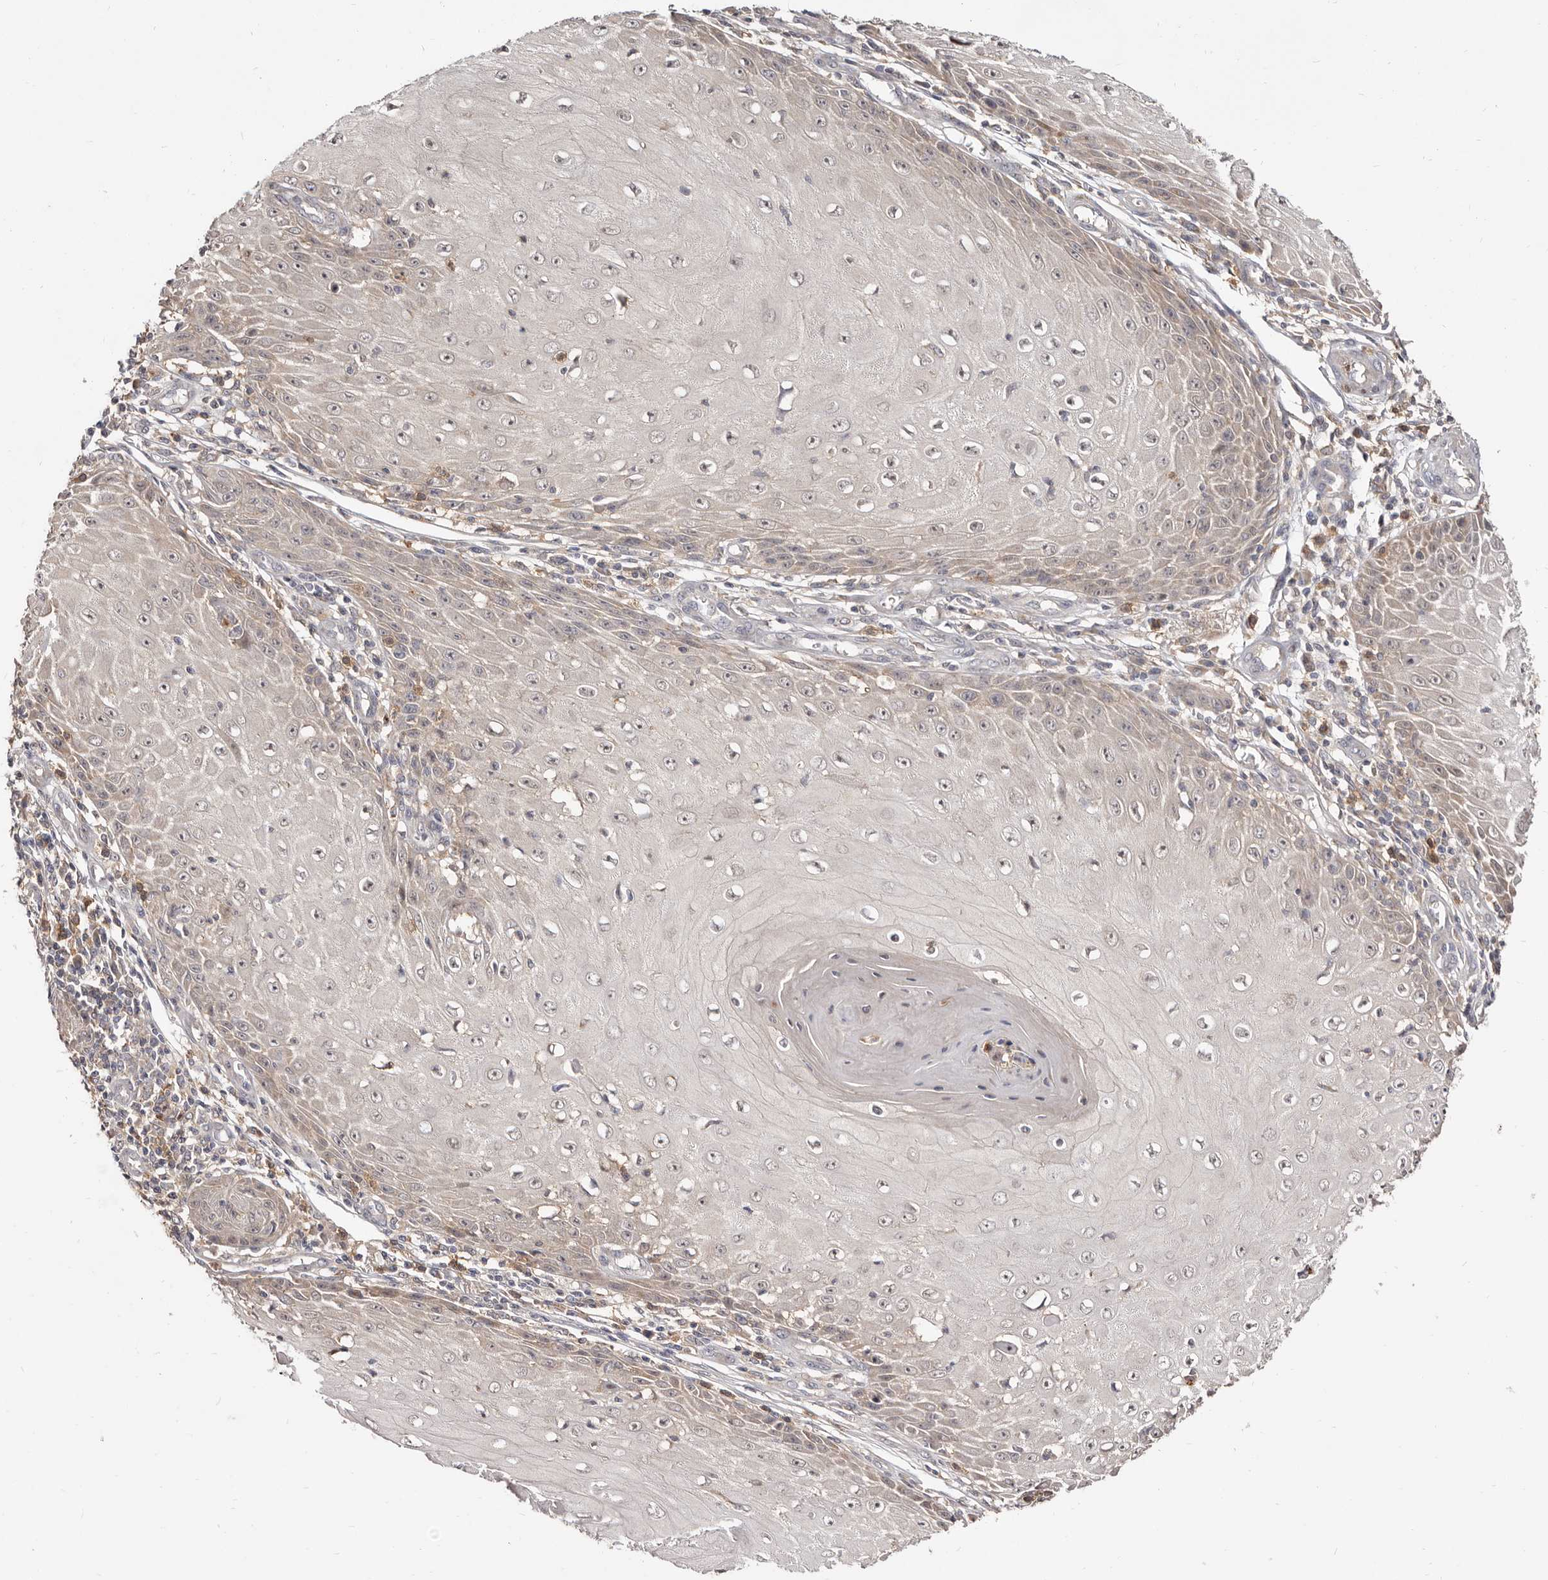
{"staining": {"intensity": "weak", "quantity": "<25%", "location": "cytoplasmic/membranous"}, "tissue": "skin cancer", "cell_type": "Tumor cells", "image_type": "cancer", "snomed": [{"axis": "morphology", "description": "Squamous cell carcinoma, NOS"}, {"axis": "topography", "description": "Skin"}], "caption": "High power microscopy image of an immunohistochemistry (IHC) image of skin cancer (squamous cell carcinoma), revealing no significant positivity in tumor cells.", "gene": "TC2N", "patient": {"sex": "female", "age": 73}}